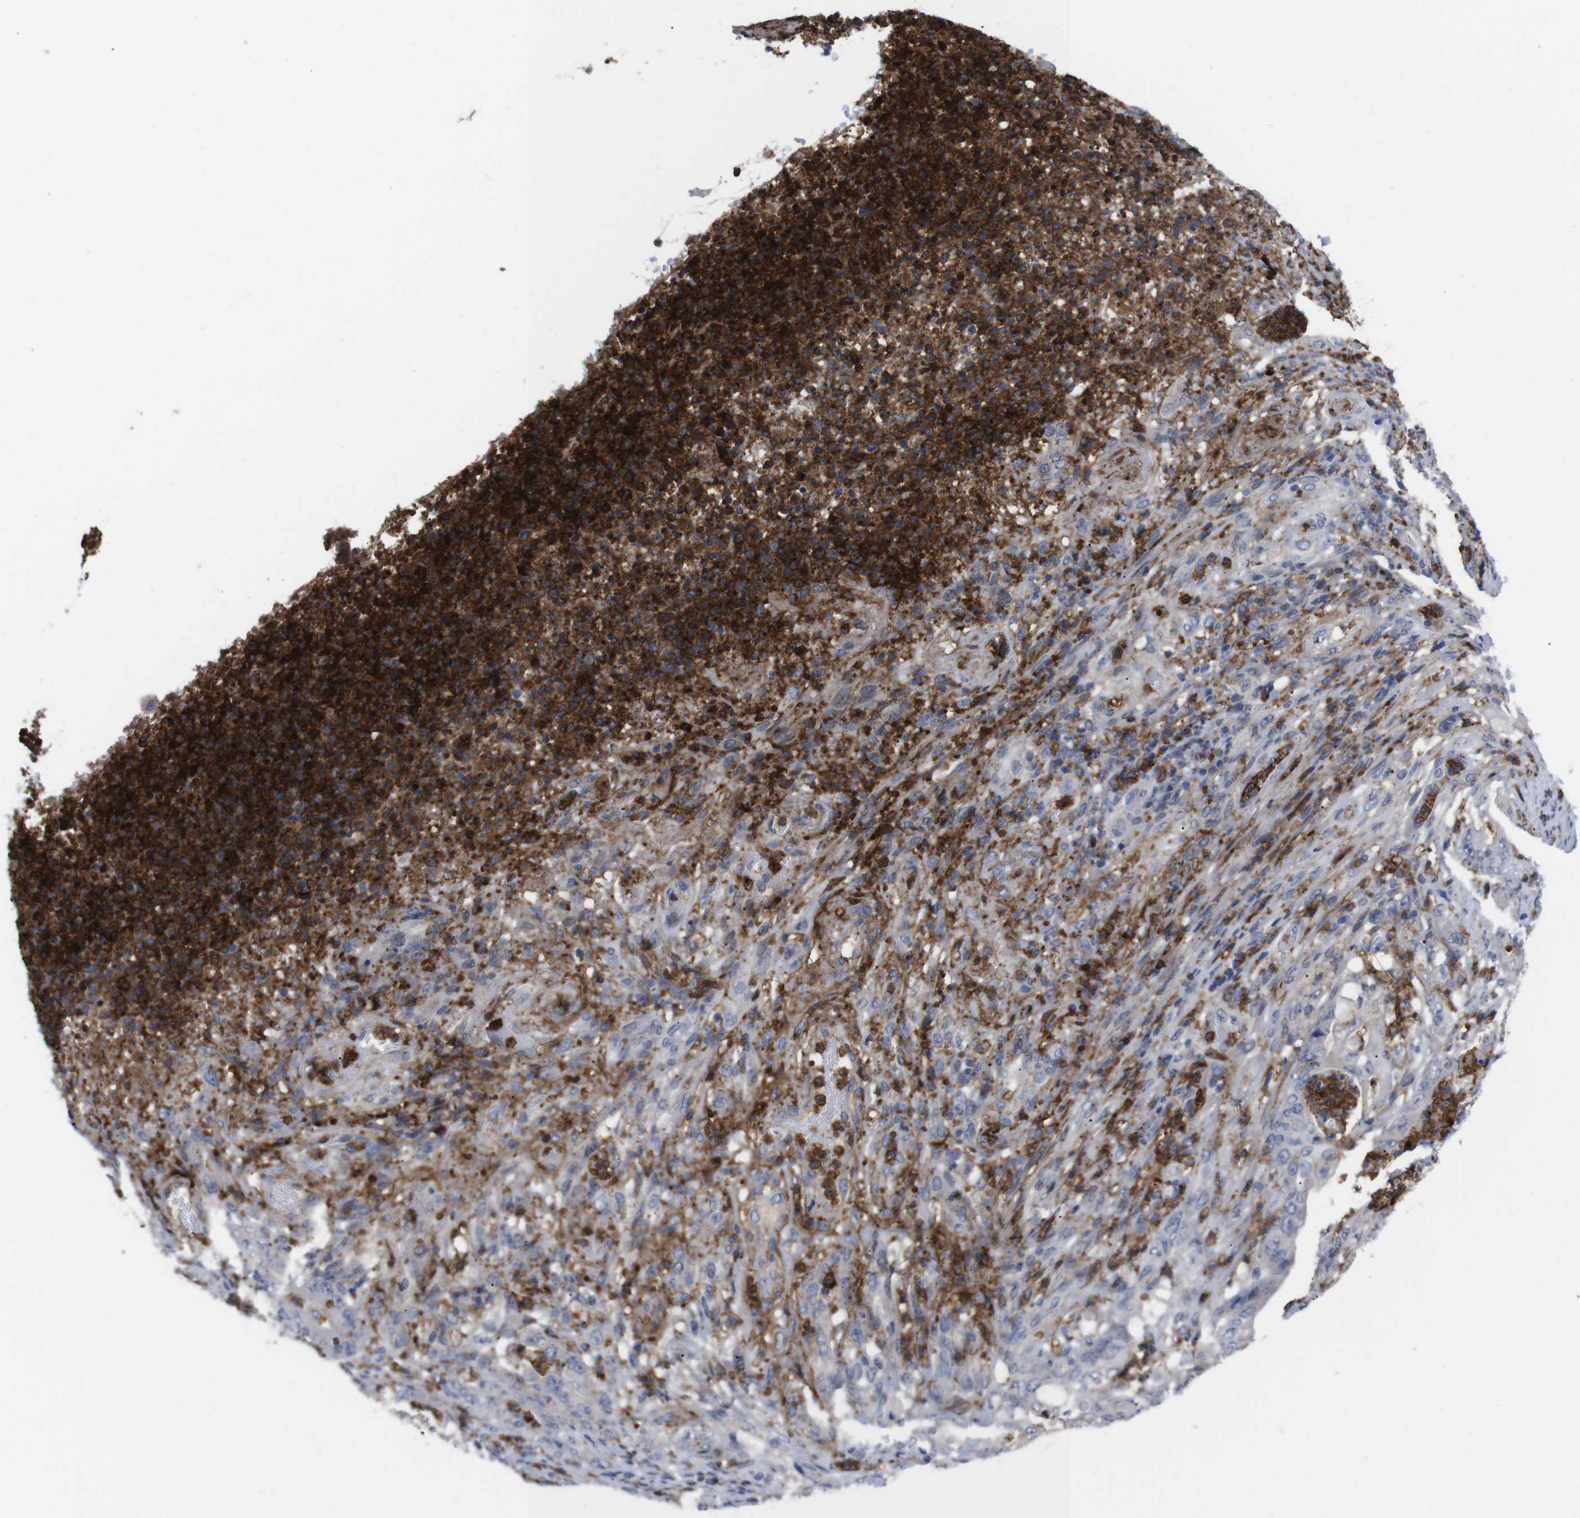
{"staining": {"intensity": "negative", "quantity": "none", "location": "none"}, "tissue": "stomach cancer", "cell_type": "Tumor cells", "image_type": "cancer", "snomed": [{"axis": "morphology", "description": "Adenocarcinoma, NOS"}, {"axis": "topography", "description": "Stomach"}], "caption": "Immunohistochemical staining of stomach adenocarcinoma exhibits no significant positivity in tumor cells. (IHC, brightfield microscopy, high magnification).", "gene": "C5AR1", "patient": {"sex": "female", "age": 73}}